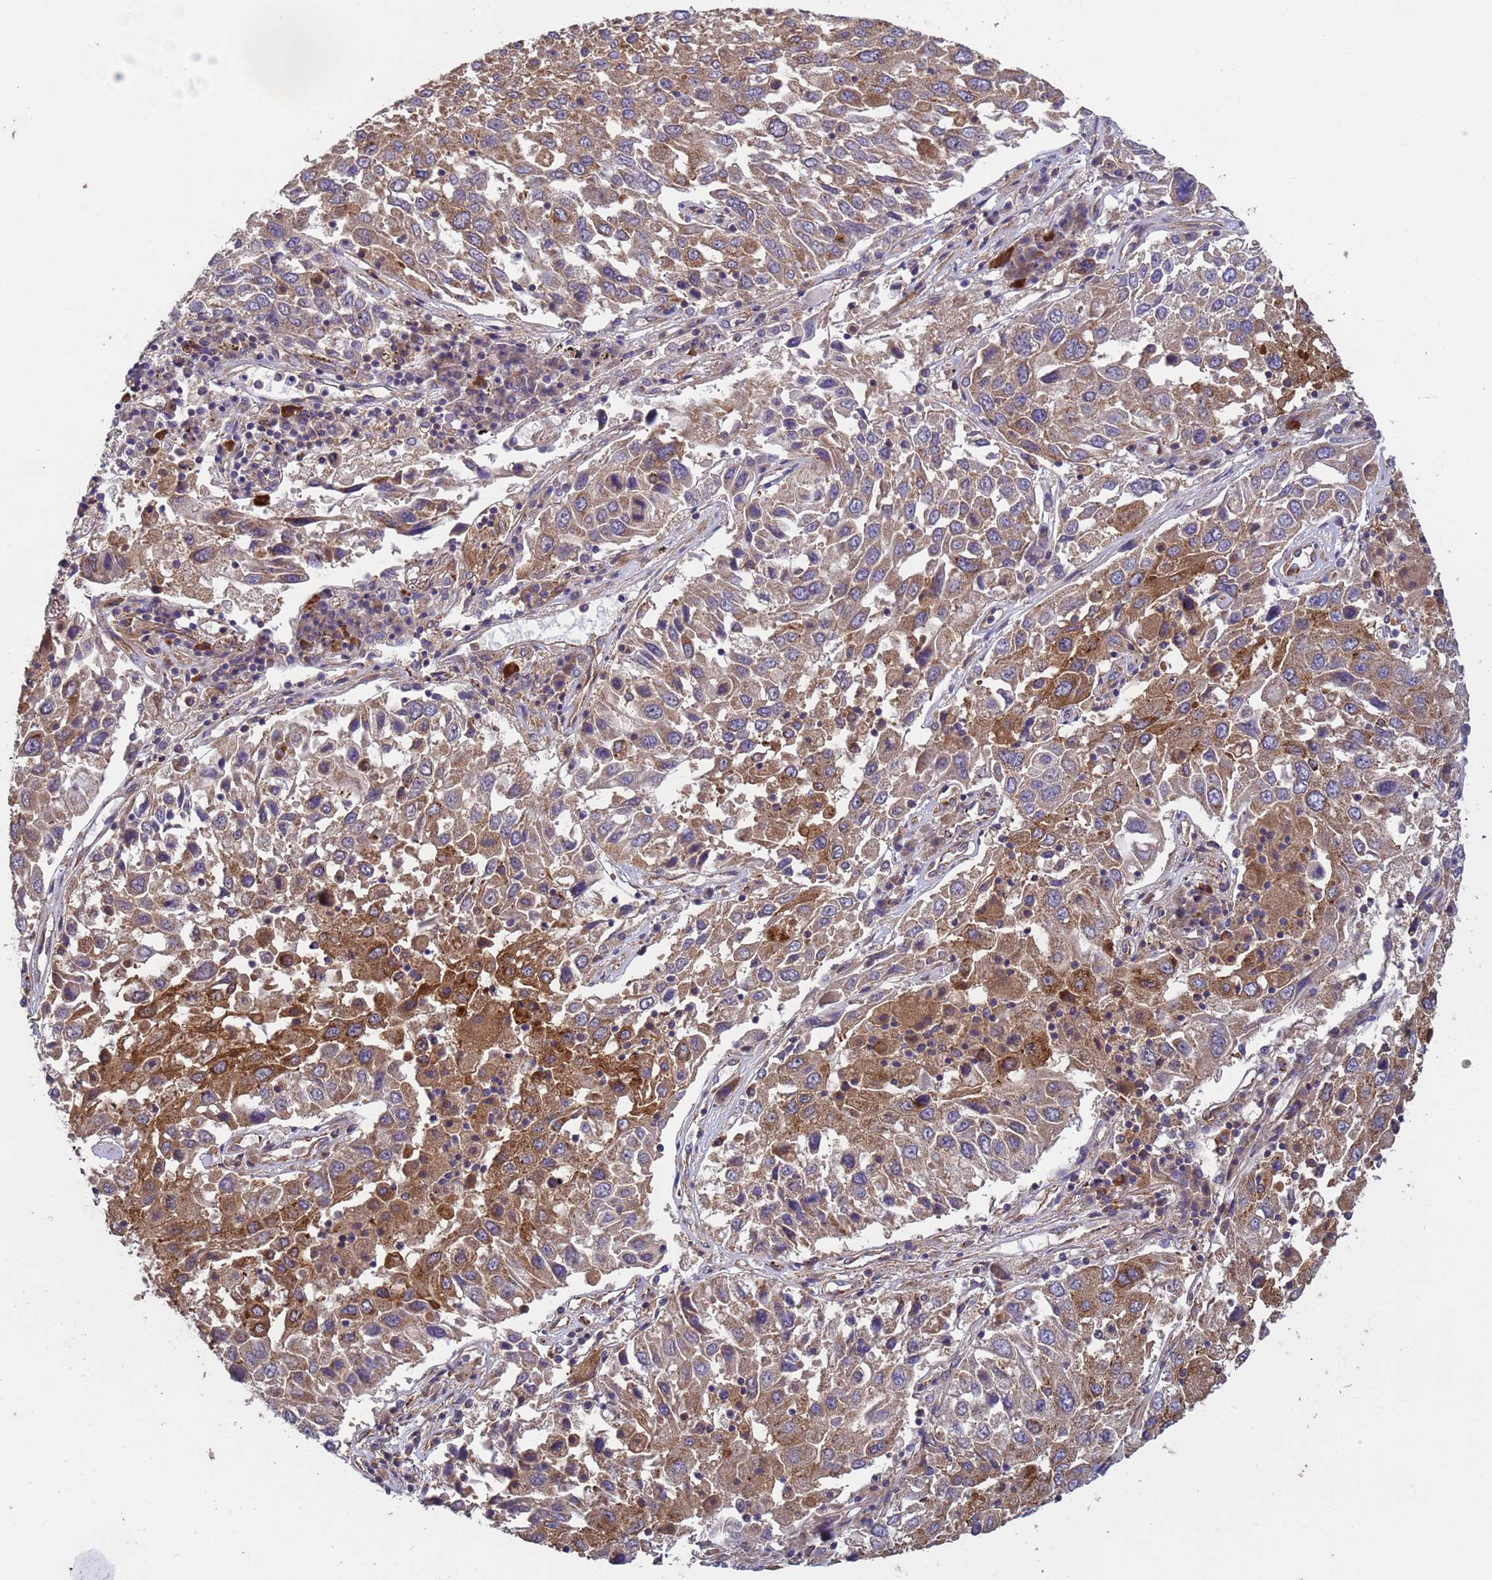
{"staining": {"intensity": "moderate", "quantity": ">75%", "location": "cytoplasmic/membranous"}, "tissue": "lung cancer", "cell_type": "Tumor cells", "image_type": "cancer", "snomed": [{"axis": "morphology", "description": "Squamous cell carcinoma, NOS"}, {"axis": "topography", "description": "Lung"}], "caption": "This photomicrograph exhibits IHC staining of lung cancer, with medium moderate cytoplasmic/membranous expression in about >75% of tumor cells.", "gene": "RAB10", "patient": {"sex": "male", "age": 65}}